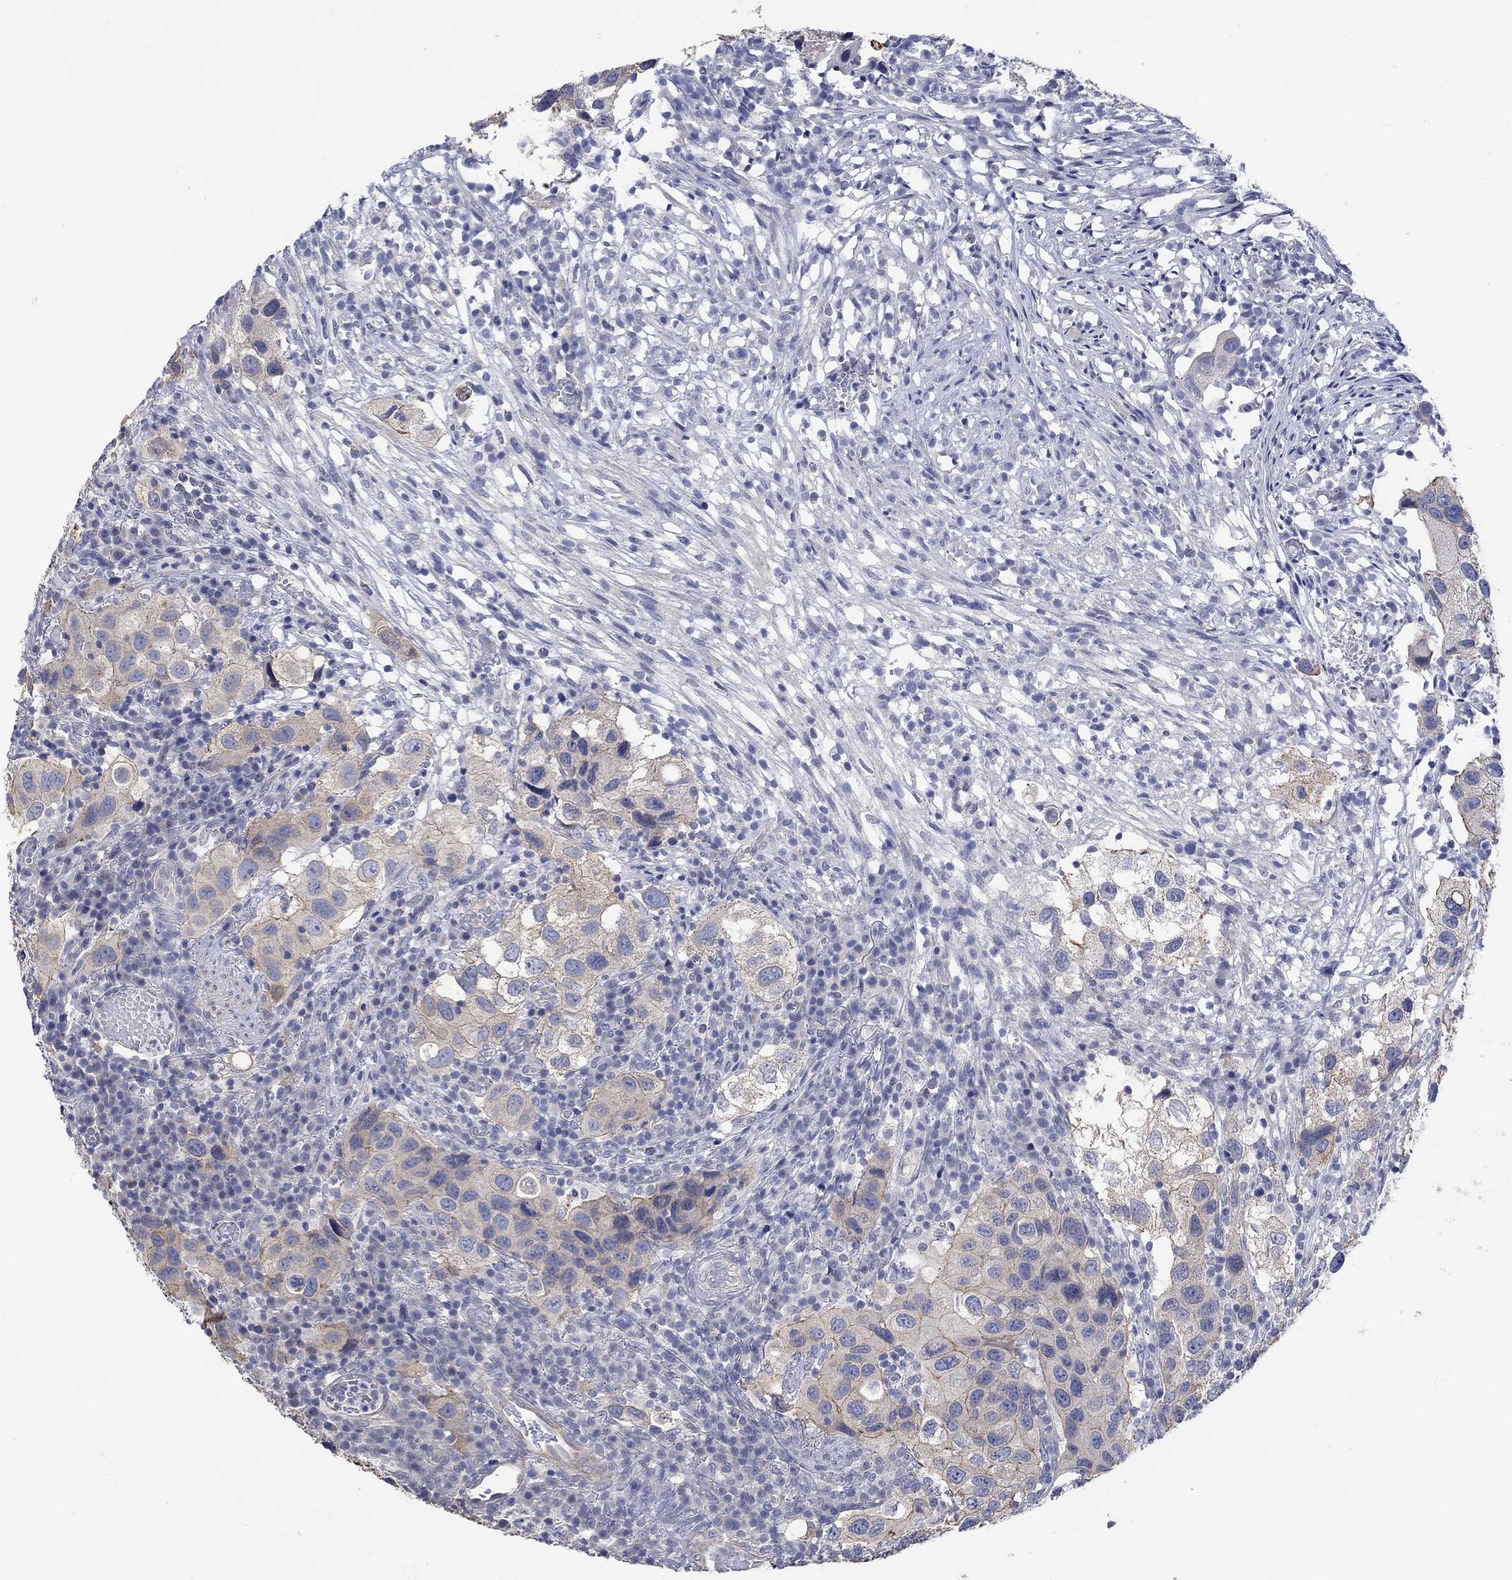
{"staining": {"intensity": "moderate", "quantity": "25%-75%", "location": "cytoplasmic/membranous"}, "tissue": "urothelial cancer", "cell_type": "Tumor cells", "image_type": "cancer", "snomed": [{"axis": "morphology", "description": "Urothelial carcinoma, High grade"}, {"axis": "topography", "description": "Urinary bladder"}], "caption": "IHC histopathology image of high-grade urothelial carcinoma stained for a protein (brown), which reveals medium levels of moderate cytoplasmic/membranous positivity in about 25%-75% of tumor cells.", "gene": "AGRP", "patient": {"sex": "male", "age": 79}}